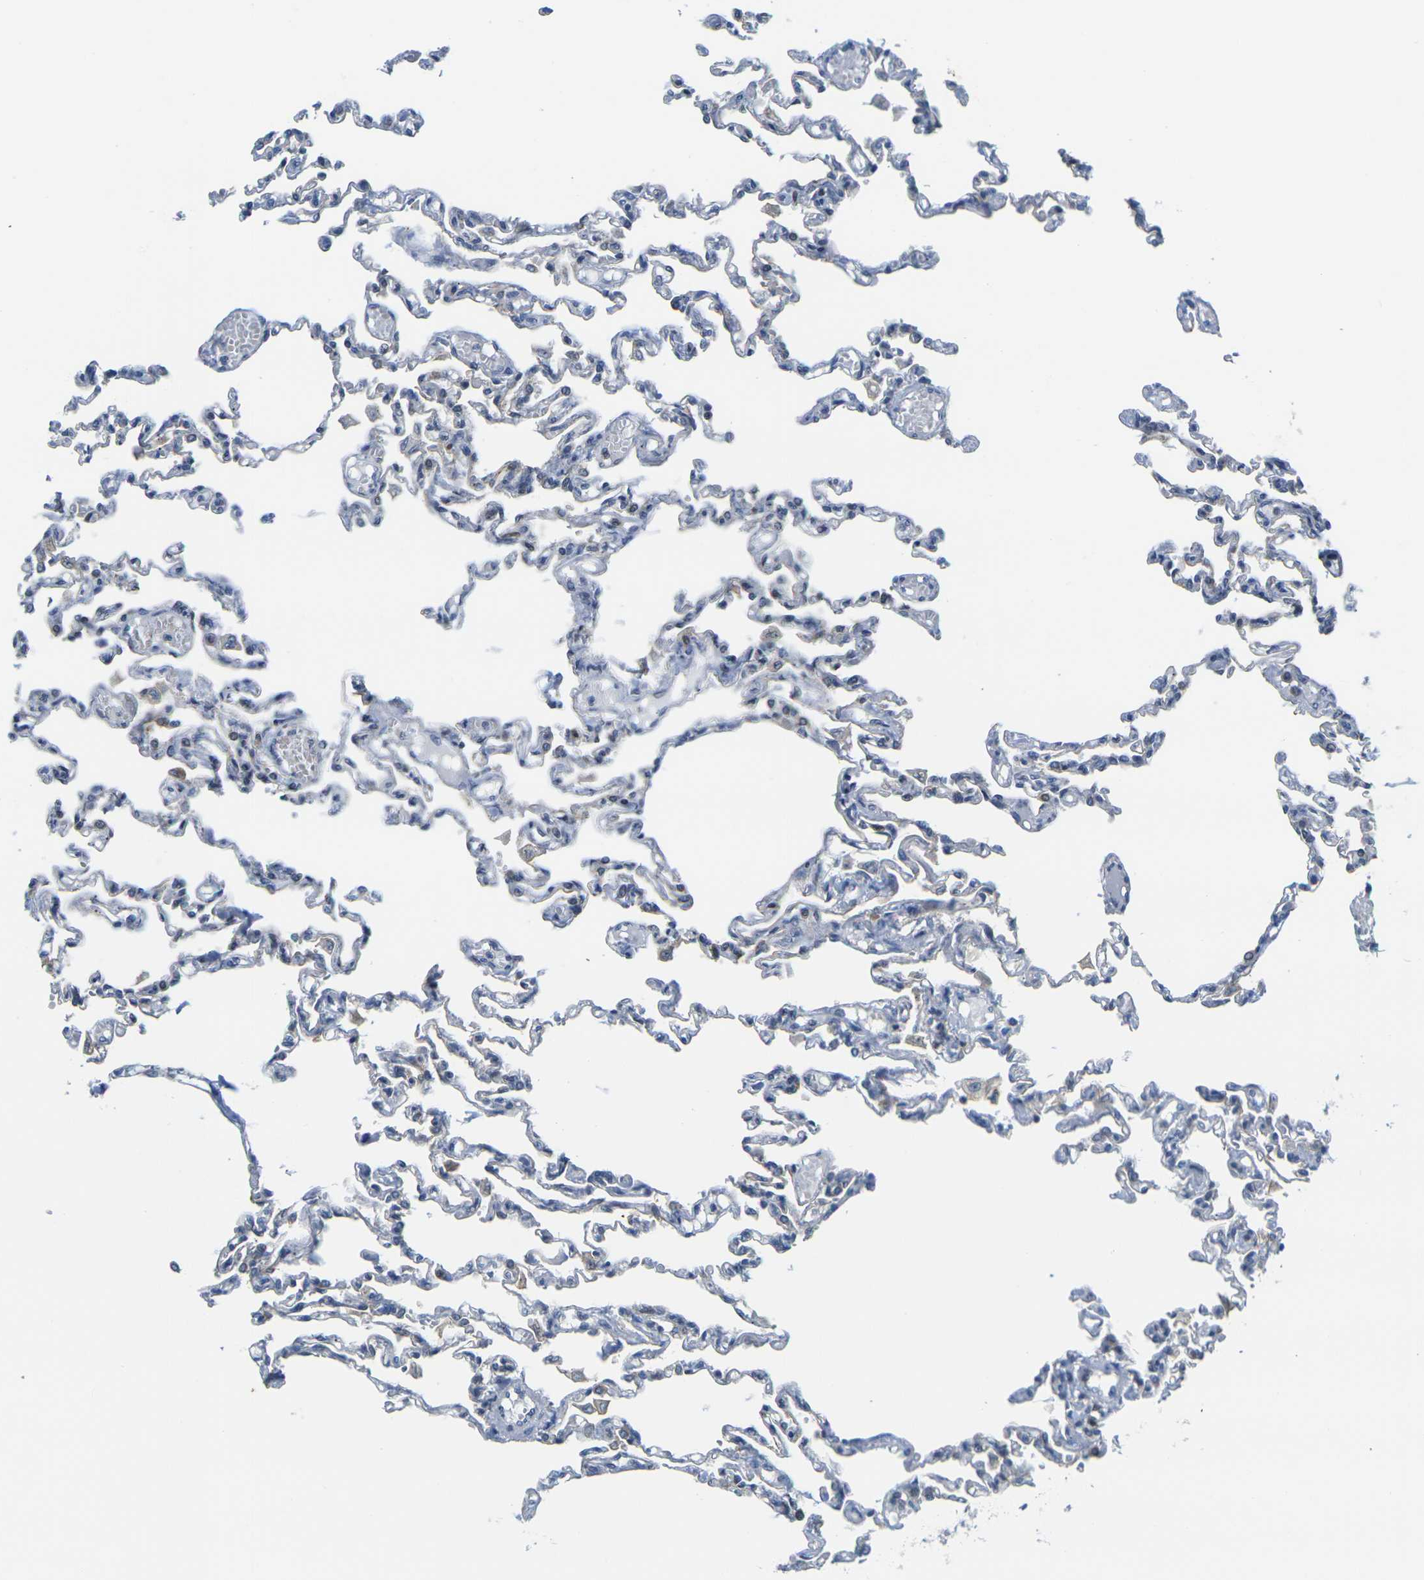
{"staining": {"intensity": "weak", "quantity": "<25%", "location": "cytoplasmic/membranous"}, "tissue": "lung", "cell_type": "Alveolar cells", "image_type": "normal", "snomed": [{"axis": "morphology", "description": "Normal tissue, NOS"}, {"axis": "topography", "description": "Lung"}], "caption": "This photomicrograph is of unremarkable lung stained with IHC to label a protein in brown with the nuclei are counter-stained blue. There is no expression in alveolar cells.", "gene": "OTOF", "patient": {"sex": "male", "age": 21}}